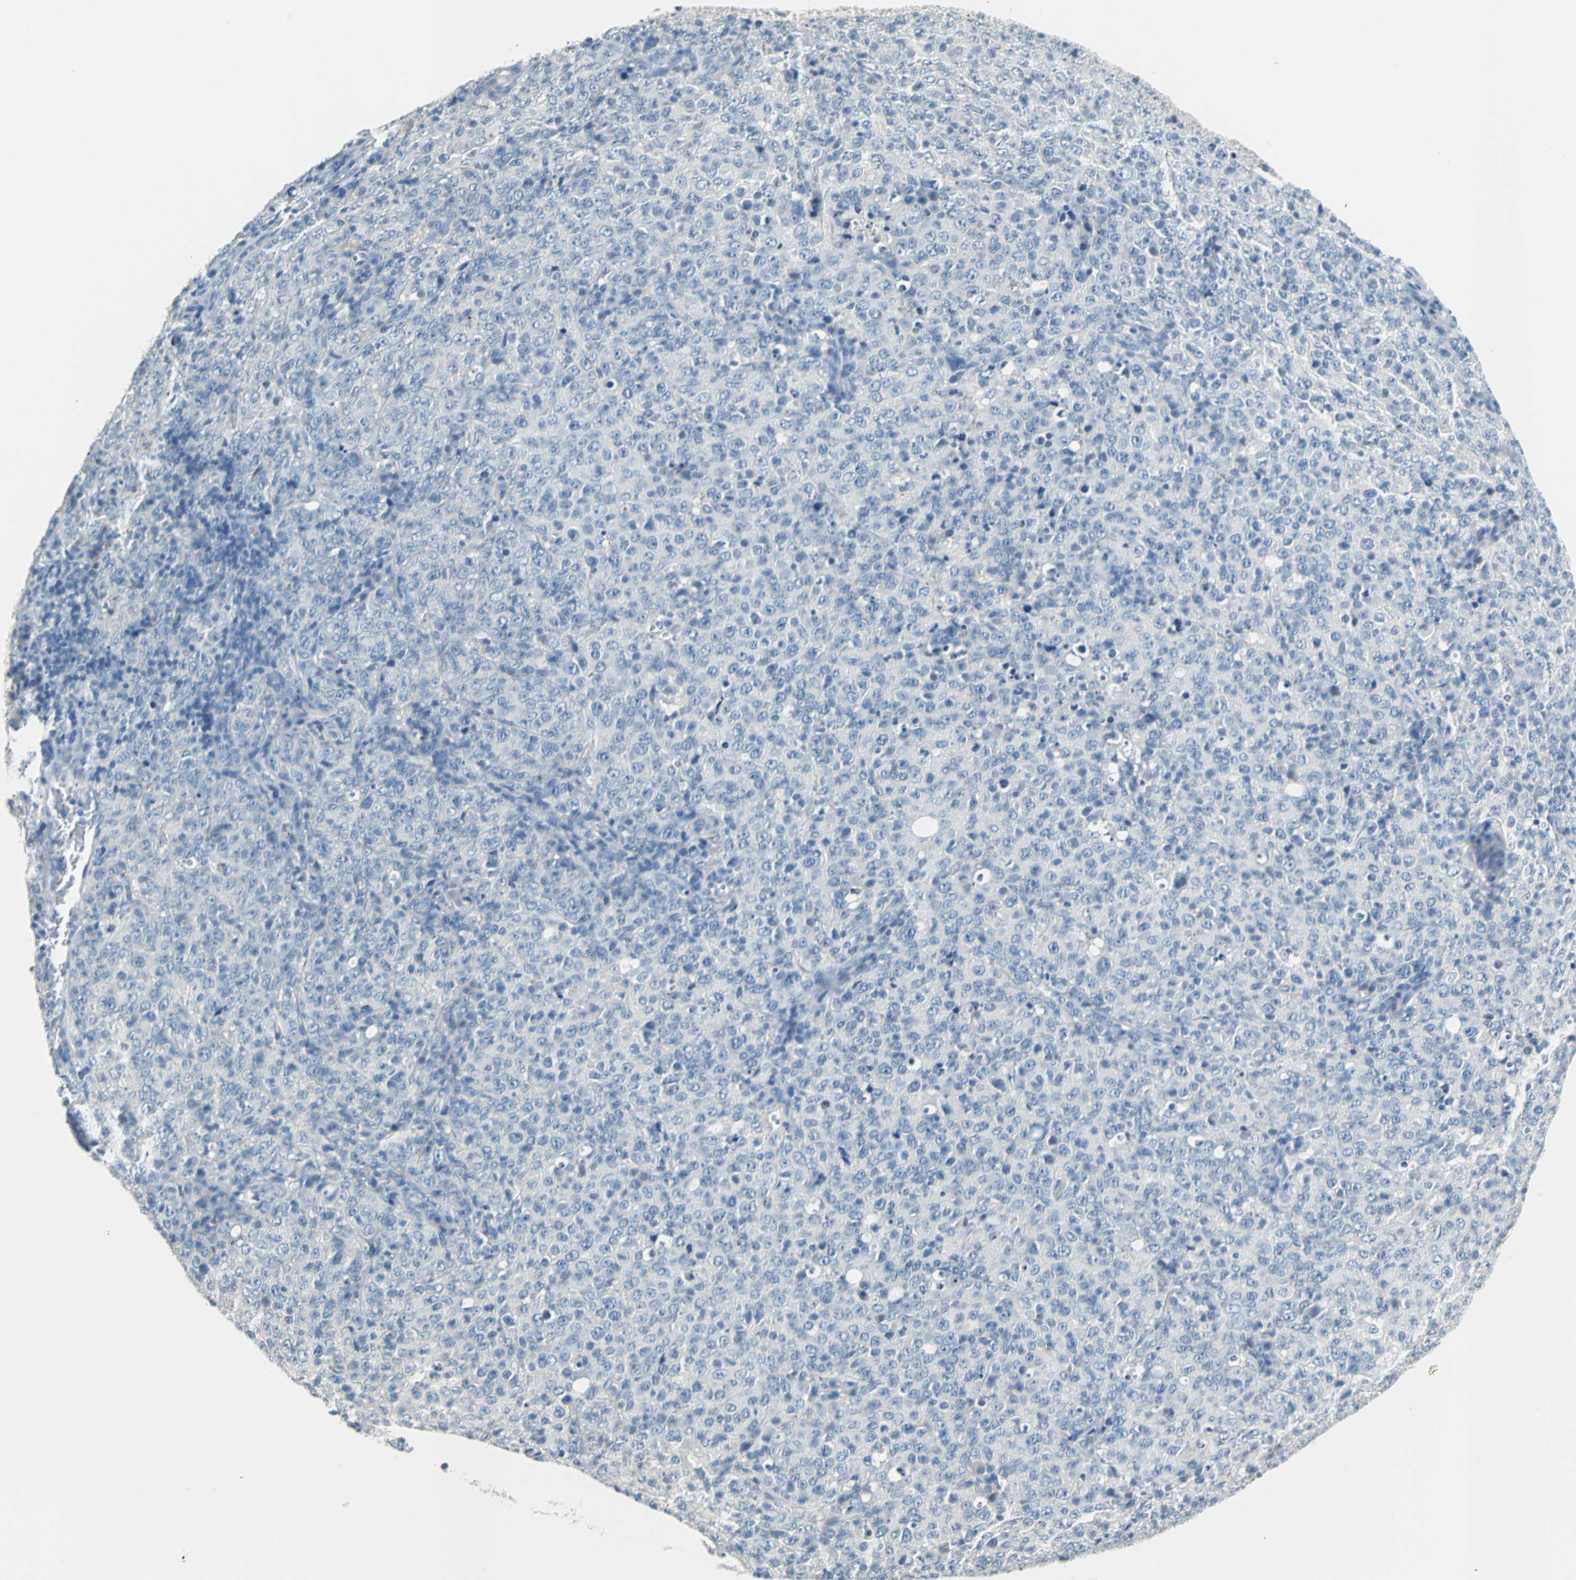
{"staining": {"intensity": "negative", "quantity": "none", "location": "none"}, "tissue": "lymphoma", "cell_type": "Tumor cells", "image_type": "cancer", "snomed": [{"axis": "morphology", "description": "Malignant lymphoma, non-Hodgkin's type, High grade"}, {"axis": "topography", "description": "Tonsil"}], "caption": "IHC of human high-grade malignant lymphoma, non-Hodgkin's type reveals no positivity in tumor cells.", "gene": "MUC7", "patient": {"sex": "female", "age": 36}}